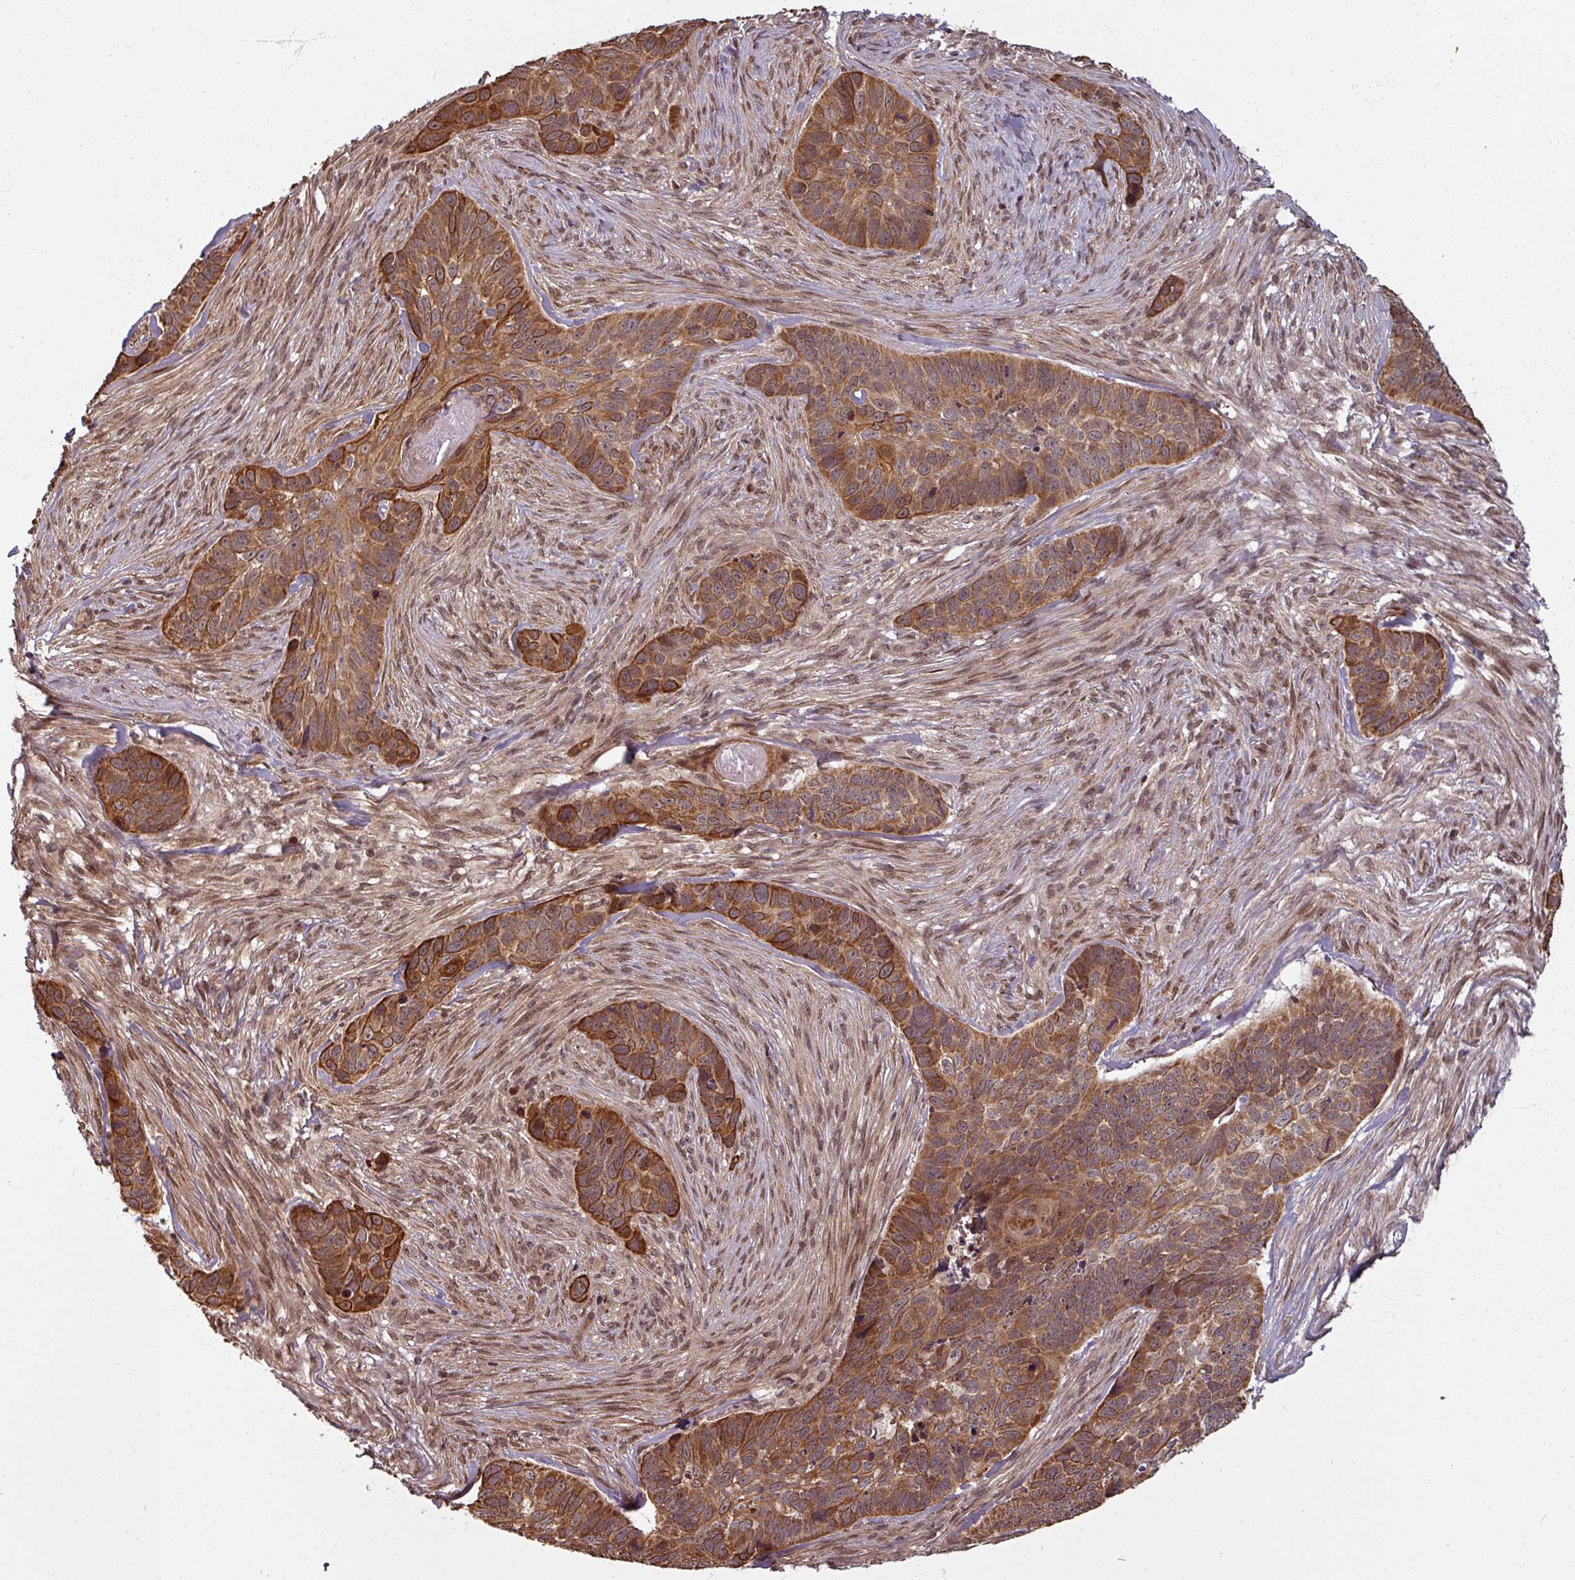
{"staining": {"intensity": "moderate", "quantity": ">75%", "location": "cytoplasmic/membranous"}, "tissue": "skin cancer", "cell_type": "Tumor cells", "image_type": "cancer", "snomed": [{"axis": "morphology", "description": "Basal cell carcinoma"}, {"axis": "topography", "description": "Skin"}], "caption": "A micrograph of human skin cancer stained for a protein reveals moderate cytoplasmic/membranous brown staining in tumor cells.", "gene": "SWI5", "patient": {"sex": "female", "age": 82}}